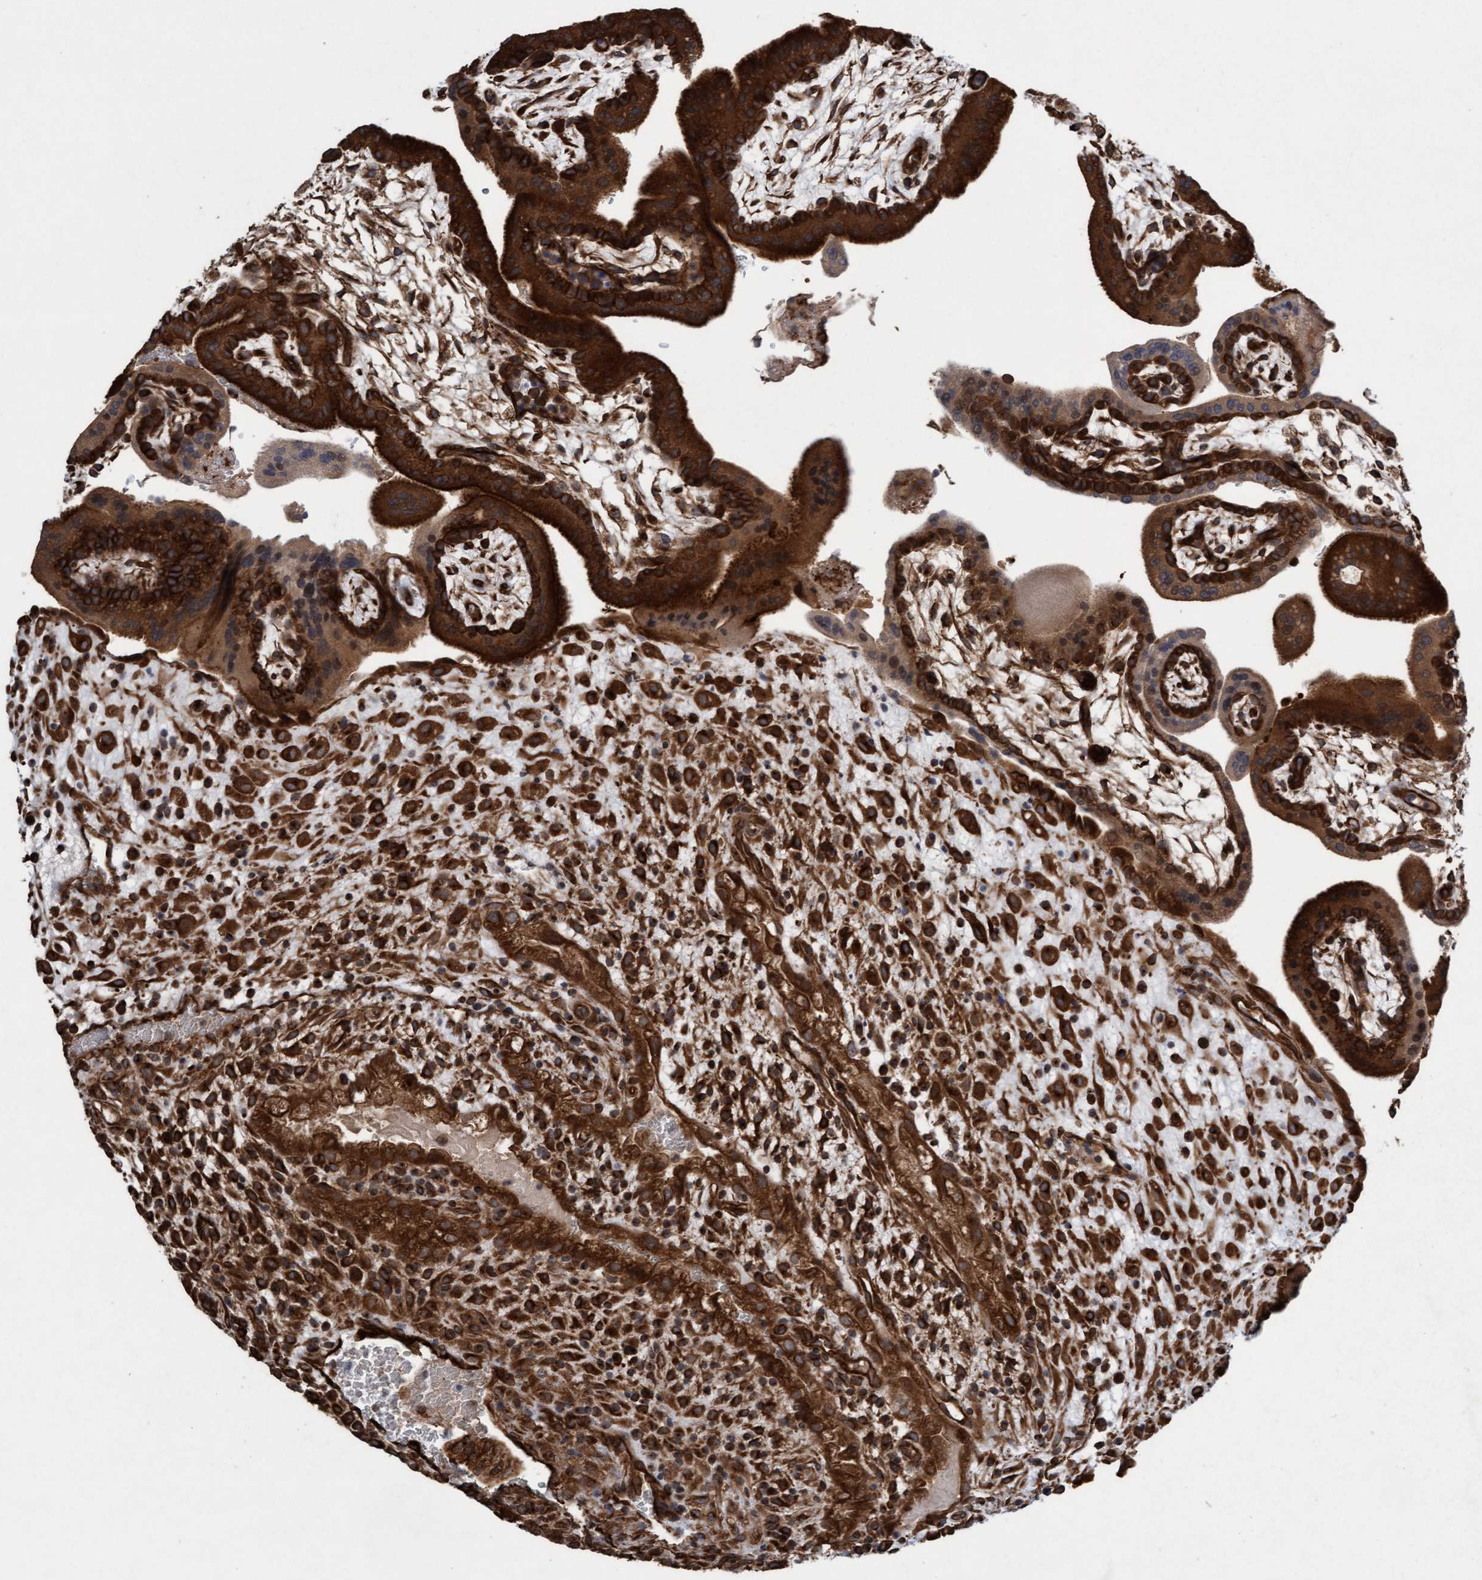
{"staining": {"intensity": "strong", "quantity": ">75%", "location": "cytoplasmic/membranous"}, "tissue": "placenta", "cell_type": "Decidual cells", "image_type": "normal", "snomed": [{"axis": "morphology", "description": "Normal tissue, NOS"}, {"axis": "topography", "description": "Placenta"}], "caption": "Immunohistochemical staining of normal placenta displays high levels of strong cytoplasmic/membranous staining in approximately >75% of decidual cells.", "gene": "CDC42EP4", "patient": {"sex": "female", "age": 35}}